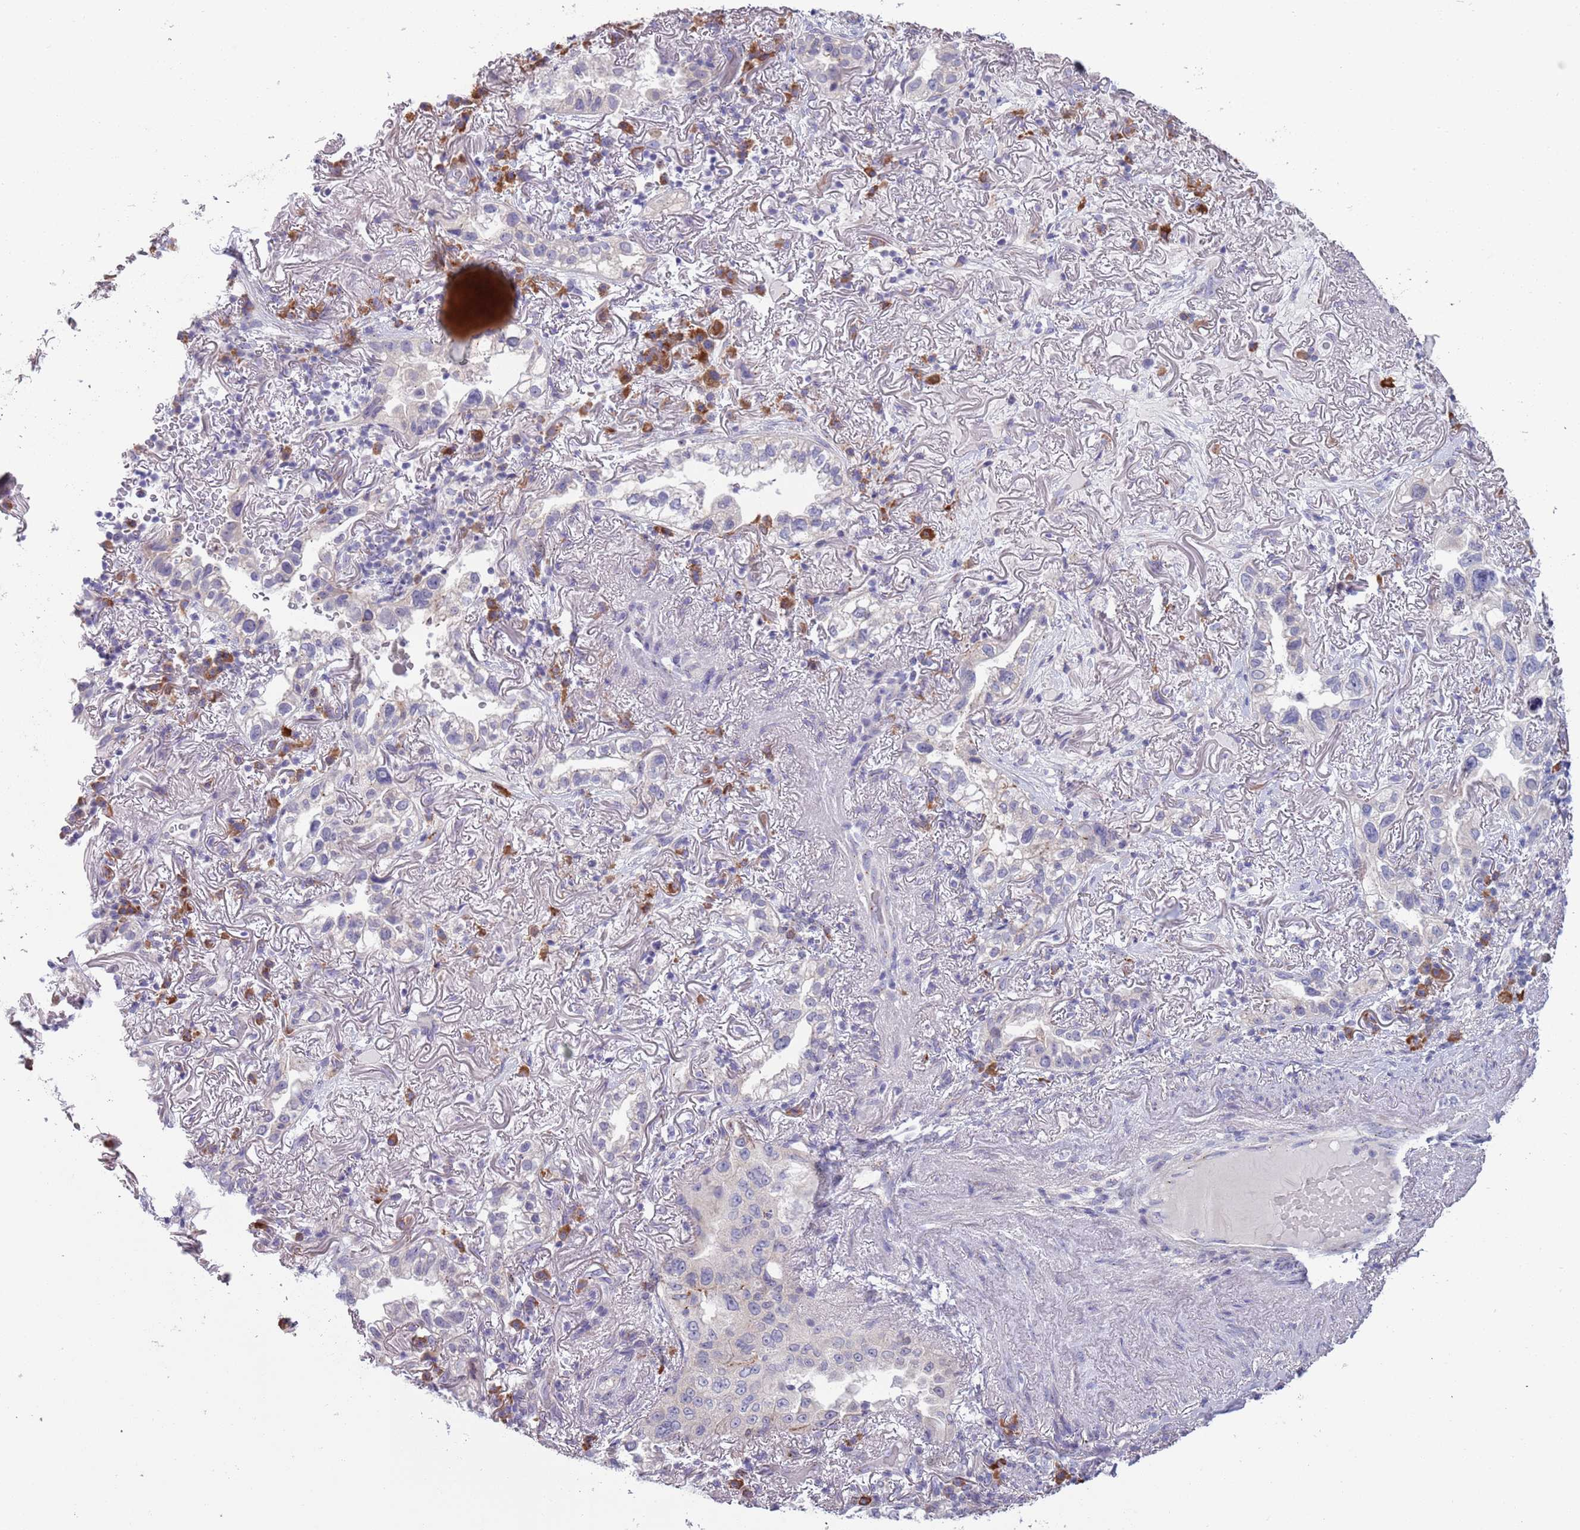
{"staining": {"intensity": "negative", "quantity": "none", "location": "none"}, "tissue": "lung cancer", "cell_type": "Tumor cells", "image_type": "cancer", "snomed": [{"axis": "morphology", "description": "Adenocarcinoma, NOS"}, {"axis": "topography", "description": "Lung"}], "caption": "High magnification brightfield microscopy of lung cancer stained with DAB (brown) and counterstained with hematoxylin (blue): tumor cells show no significant expression. (Stains: DAB (3,3'-diaminobenzidine) IHC with hematoxylin counter stain, Microscopy: brightfield microscopy at high magnification).", "gene": "LTB", "patient": {"sex": "female", "age": 69}}